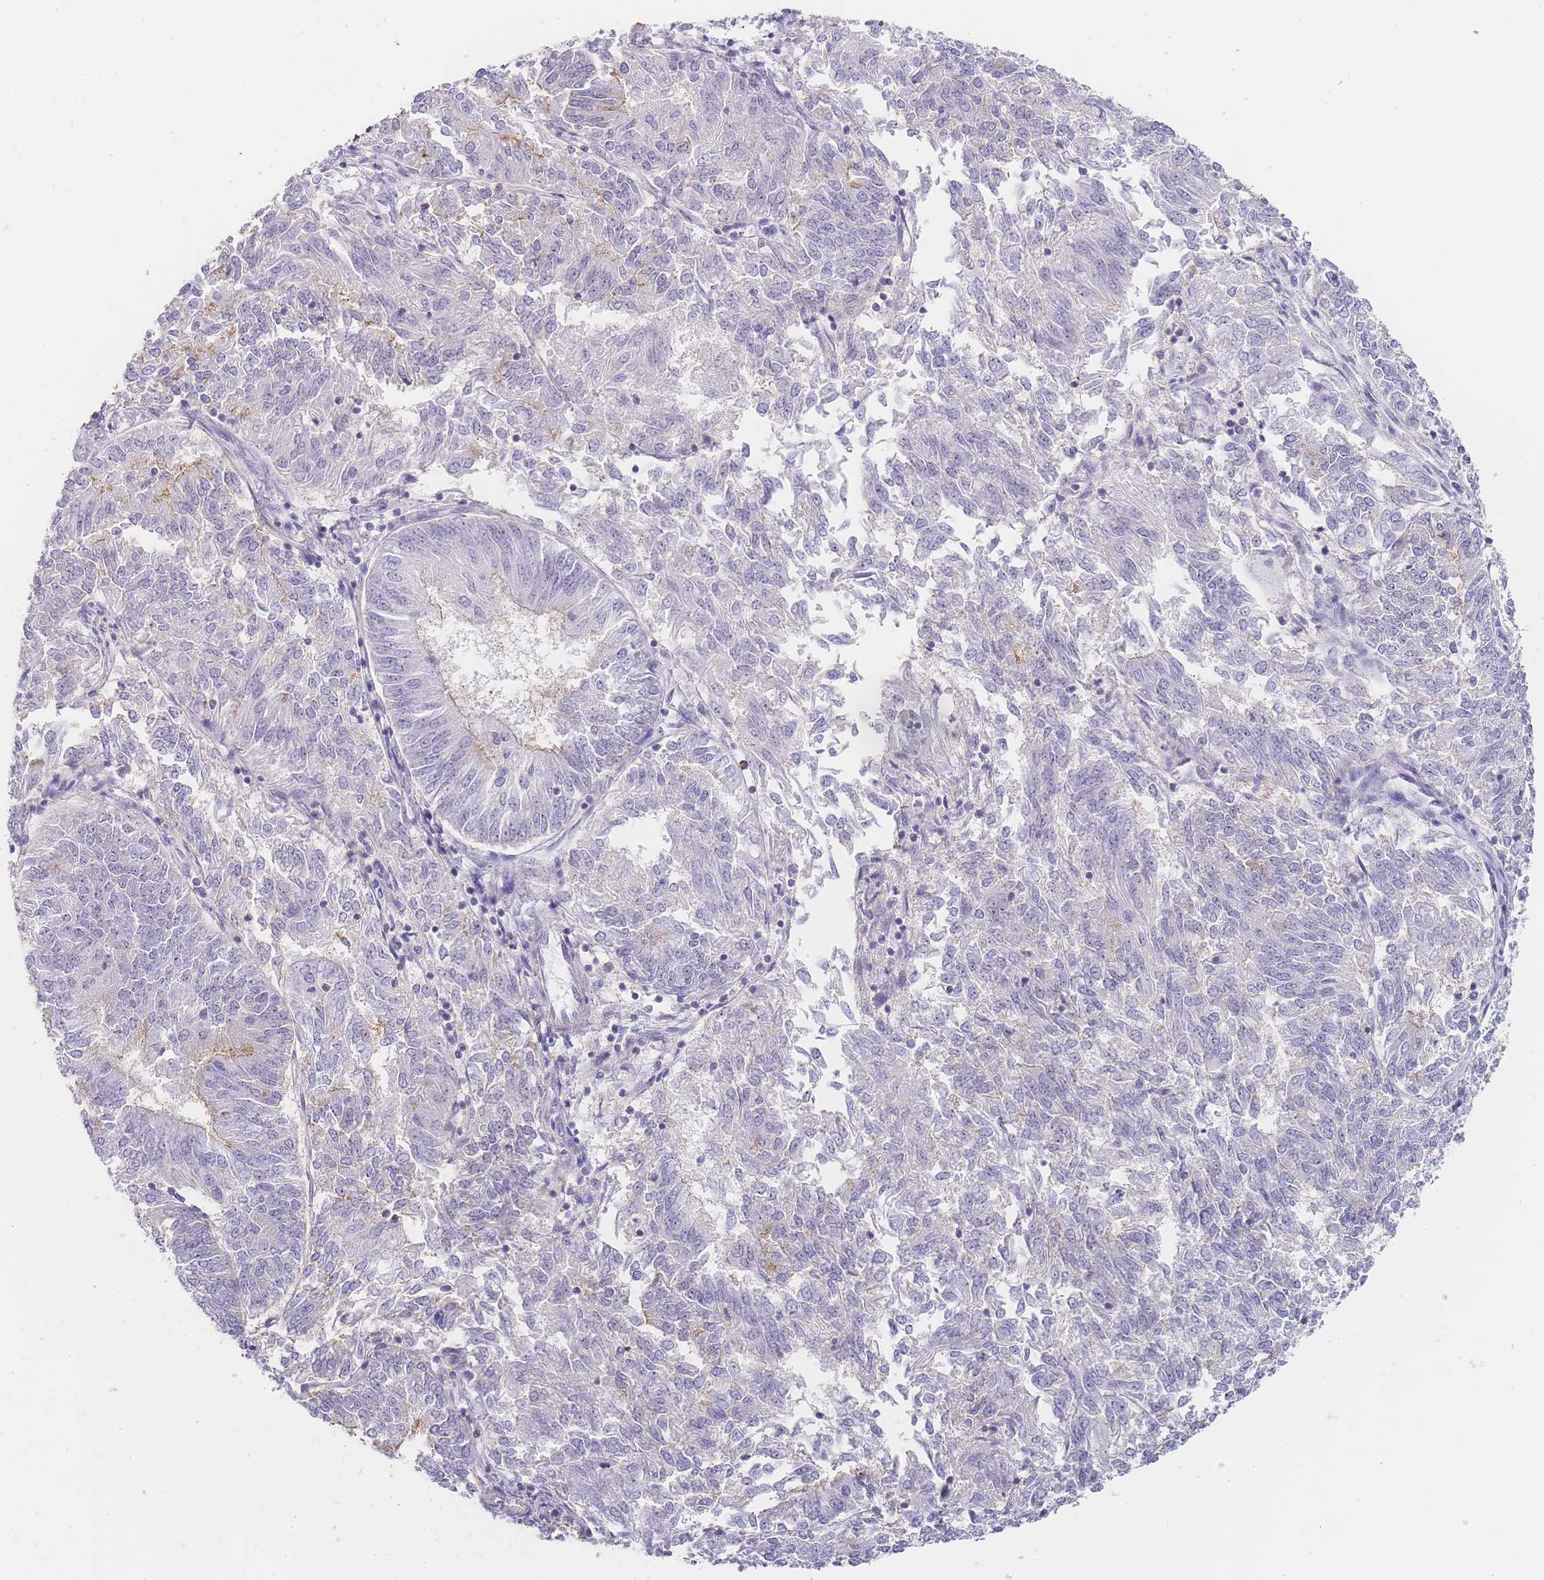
{"staining": {"intensity": "negative", "quantity": "none", "location": "none"}, "tissue": "endometrial cancer", "cell_type": "Tumor cells", "image_type": "cancer", "snomed": [{"axis": "morphology", "description": "Adenocarcinoma, NOS"}, {"axis": "topography", "description": "Endometrium"}], "caption": "DAB (3,3'-diaminobenzidine) immunohistochemical staining of endometrial adenocarcinoma reveals no significant staining in tumor cells.", "gene": "NOP14", "patient": {"sex": "female", "age": 58}}